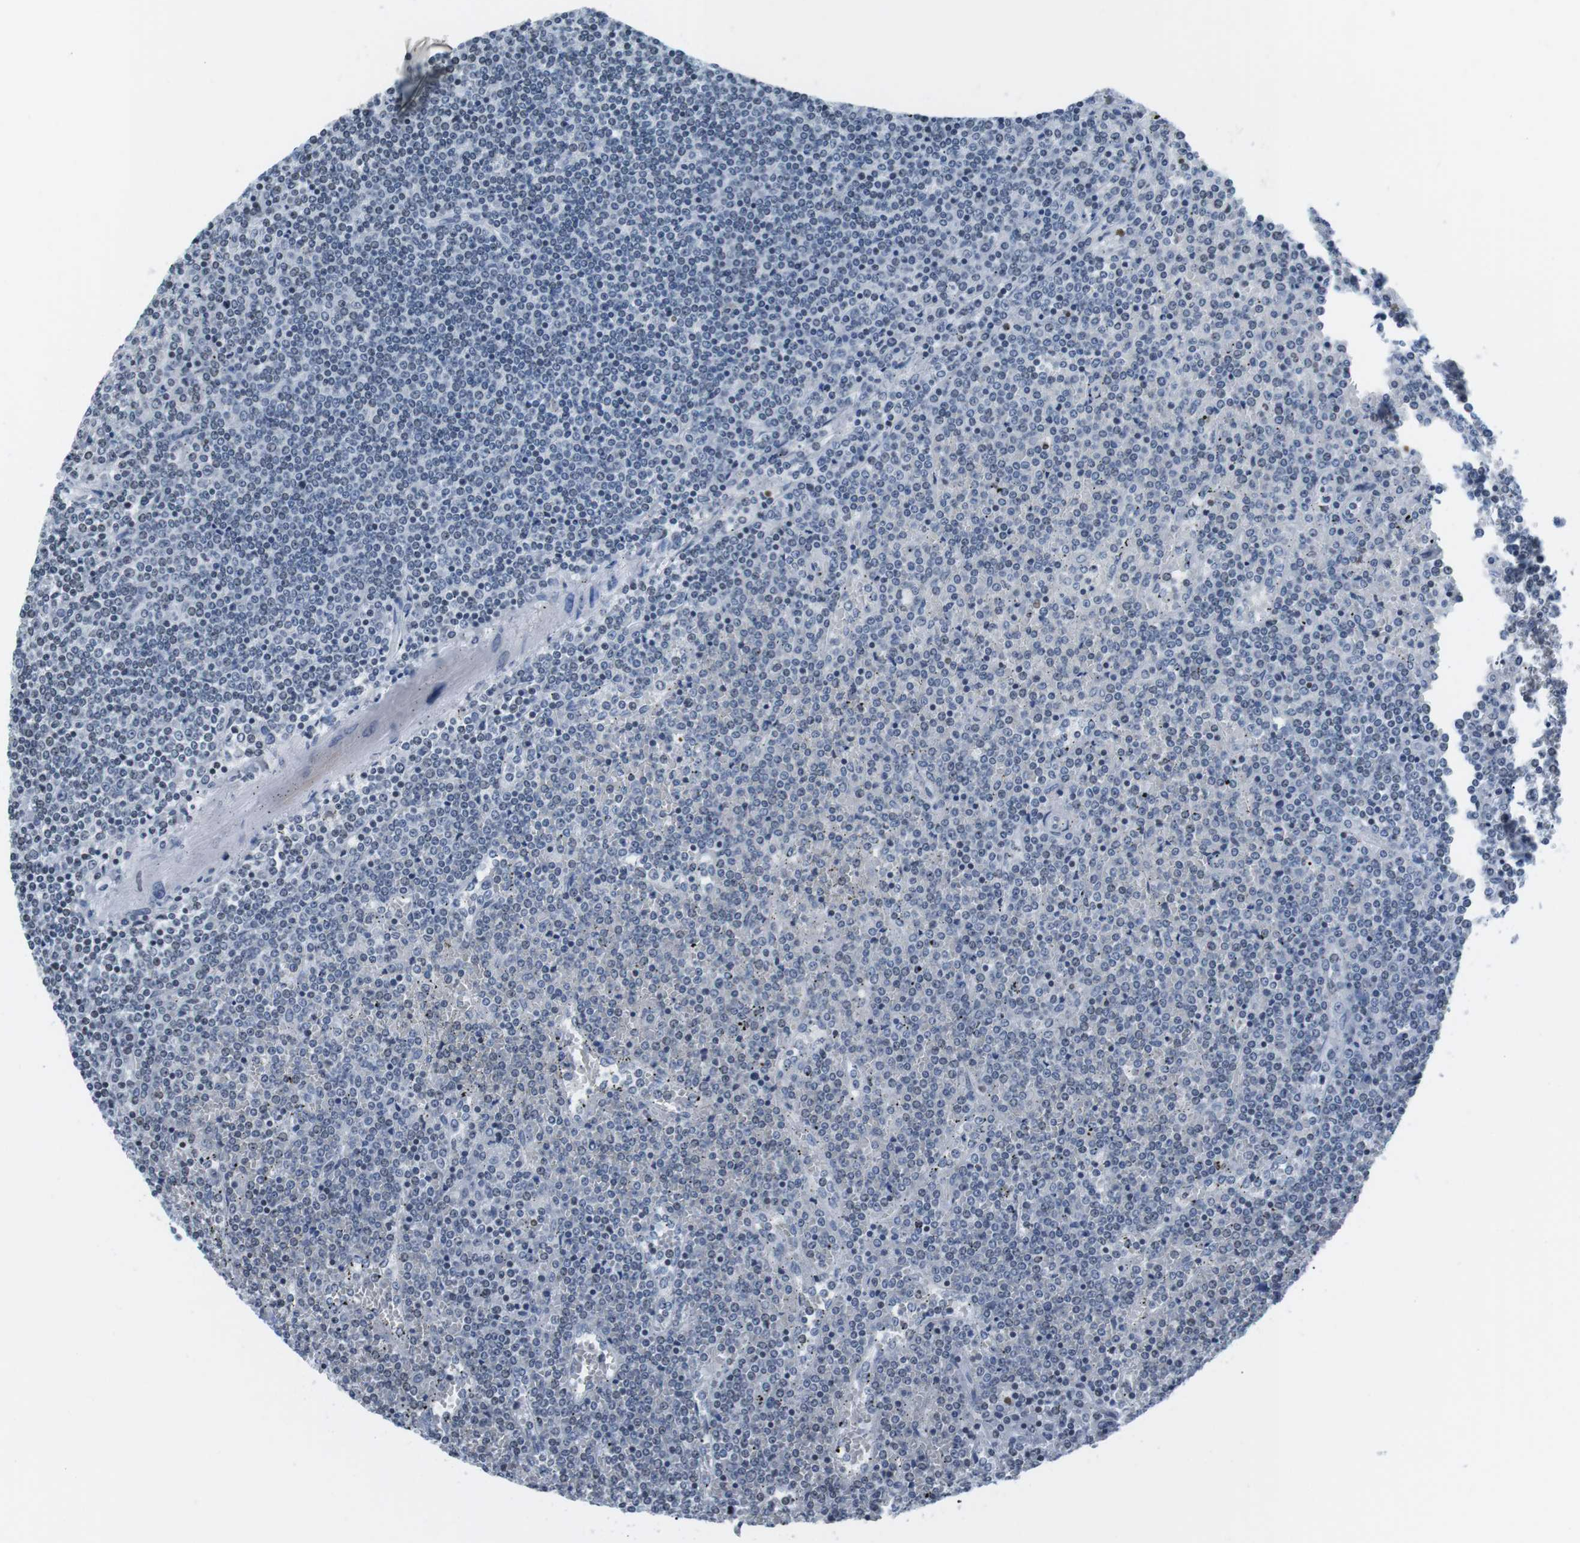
{"staining": {"intensity": "negative", "quantity": "none", "location": "none"}, "tissue": "lymphoma", "cell_type": "Tumor cells", "image_type": "cancer", "snomed": [{"axis": "morphology", "description": "Malignant lymphoma, non-Hodgkin's type, Low grade"}, {"axis": "topography", "description": "Spleen"}], "caption": "Immunohistochemistry photomicrograph of lymphoma stained for a protein (brown), which shows no staining in tumor cells. The staining was performed using DAB (3,3'-diaminobenzidine) to visualize the protein expression in brown, while the nuclei were stained in blue with hematoxylin (Magnification: 20x).", "gene": "E2F2", "patient": {"sex": "female", "age": 19}}